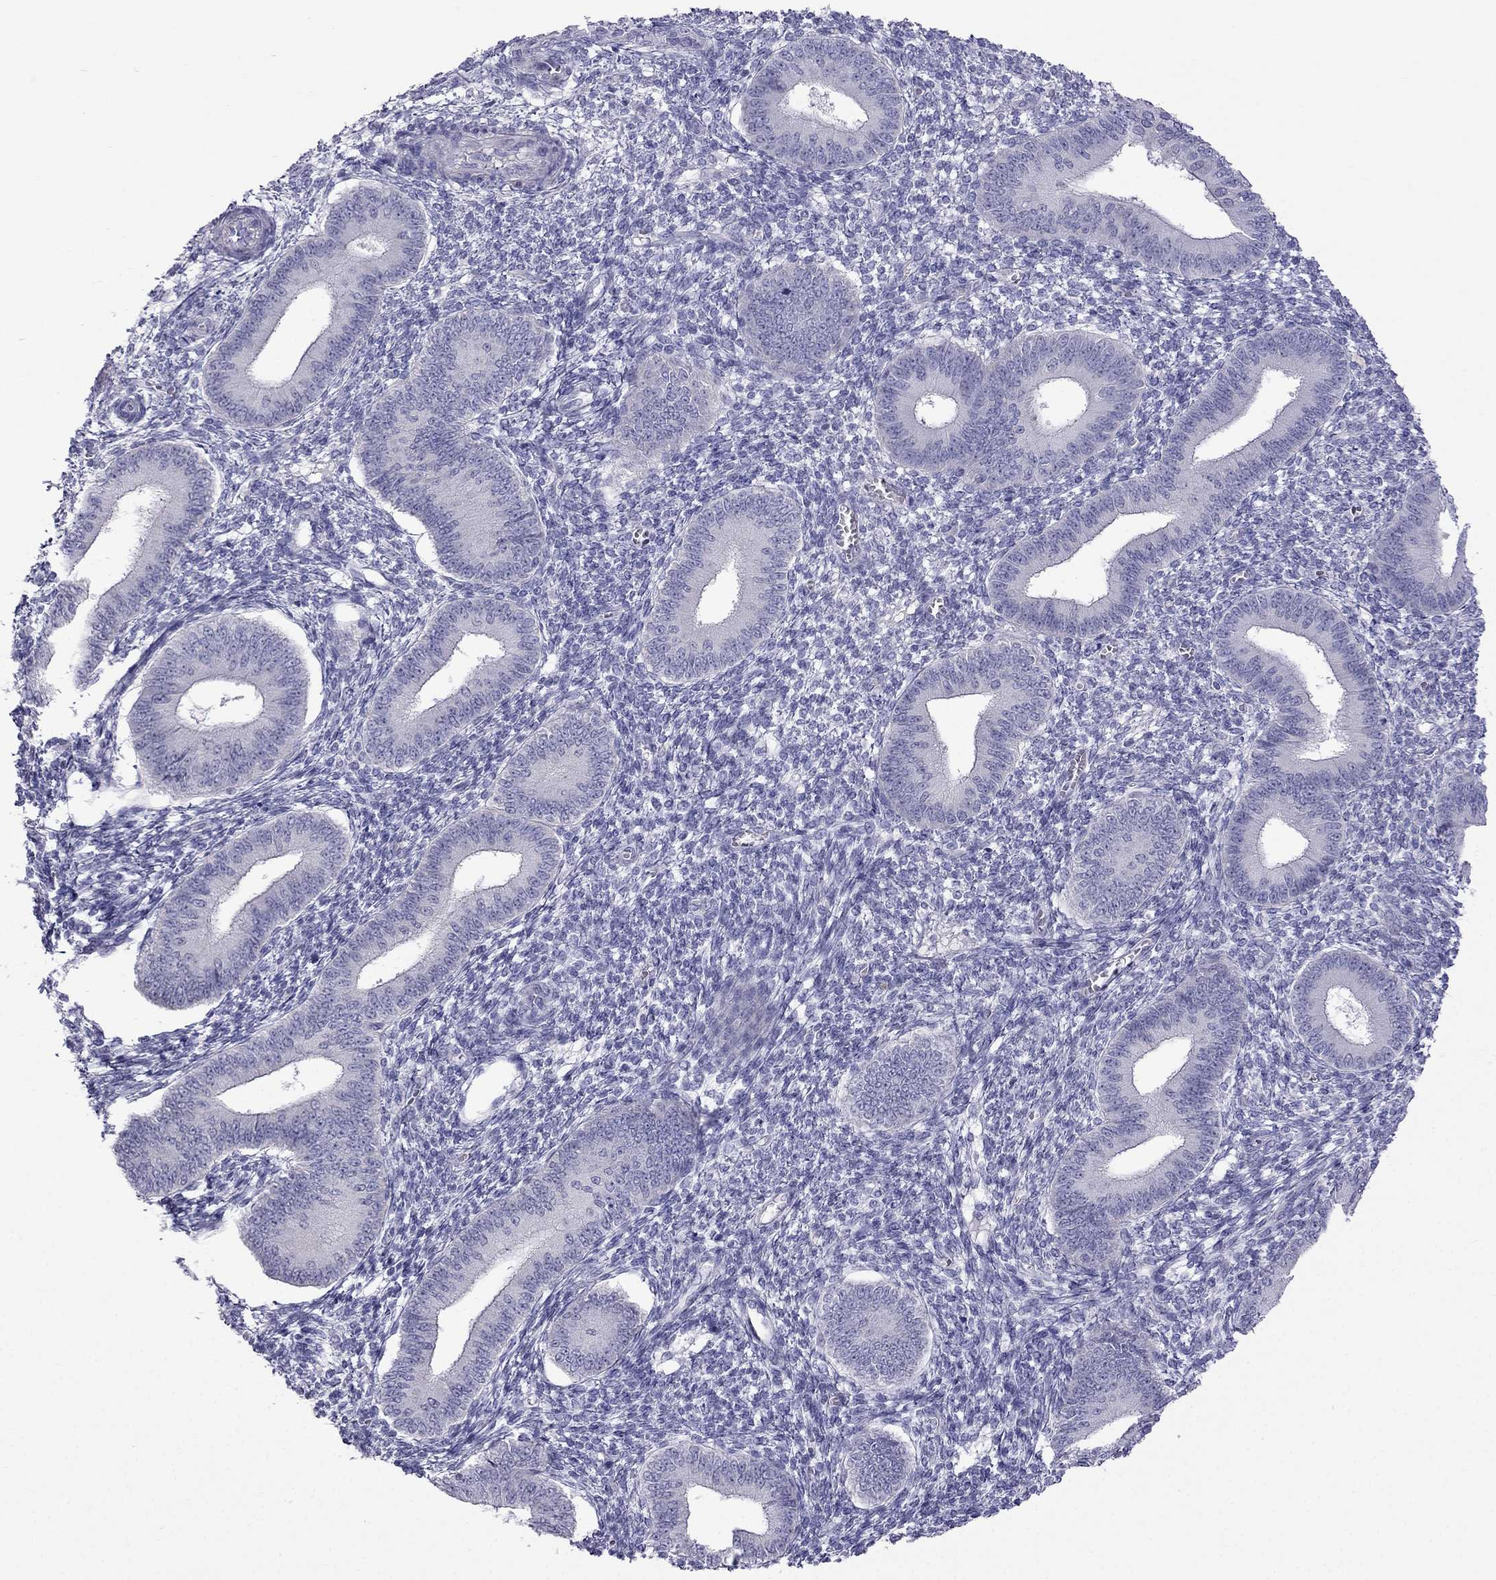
{"staining": {"intensity": "negative", "quantity": "none", "location": "none"}, "tissue": "endometrium", "cell_type": "Cells in endometrial stroma", "image_type": "normal", "snomed": [{"axis": "morphology", "description": "Normal tissue, NOS"}, {"axis": "topography", "description": "Endometrium"}], "caption": "Endometrium stained for a protein using immunohistochemistry (IHC) shows no expression cells in endometrial stroma.", "gene": "ERC2", "patient": {"sex": "female", "age": 42}}